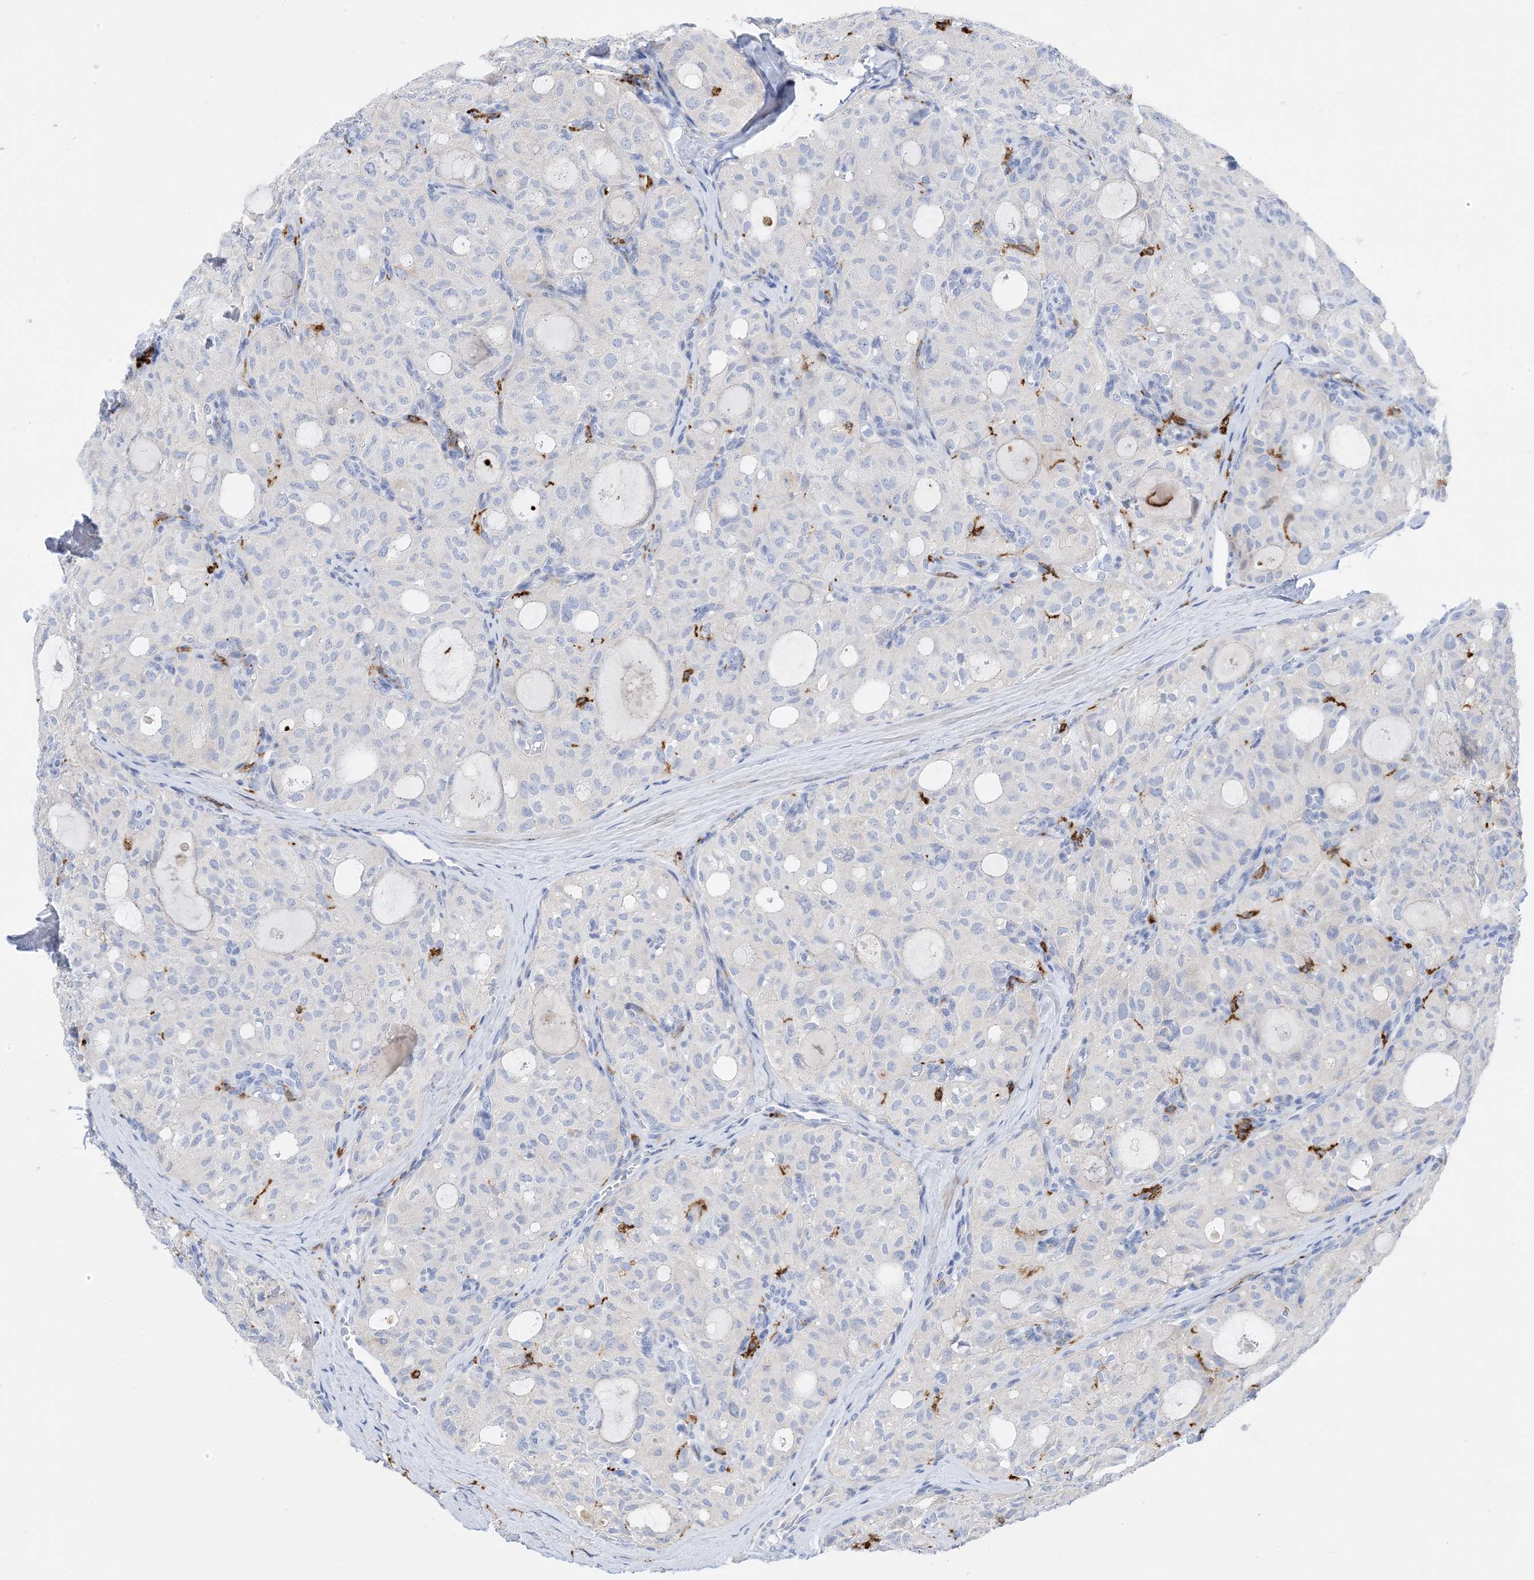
{"staining": {"intensity": "negative", "quantity": "none", "location": "none"}, "tissue": "thyroid cancer", "cell_type": "Tumor cells", "image_type": "cancer", "snomed": [{"axis": "morphology", "description": "Follicular adenoma carcinoma, NOS"}, {"axis": "topography", "description": "Thyroid gland"}], "caption": "The immunohistochemistry histopathology image has no significant positivity in tumor cells of thyroid cancer tissue. Nuclei are stained in blue.", "gene": "DPH3", "patient": {"sex": "male", "age": 75}}